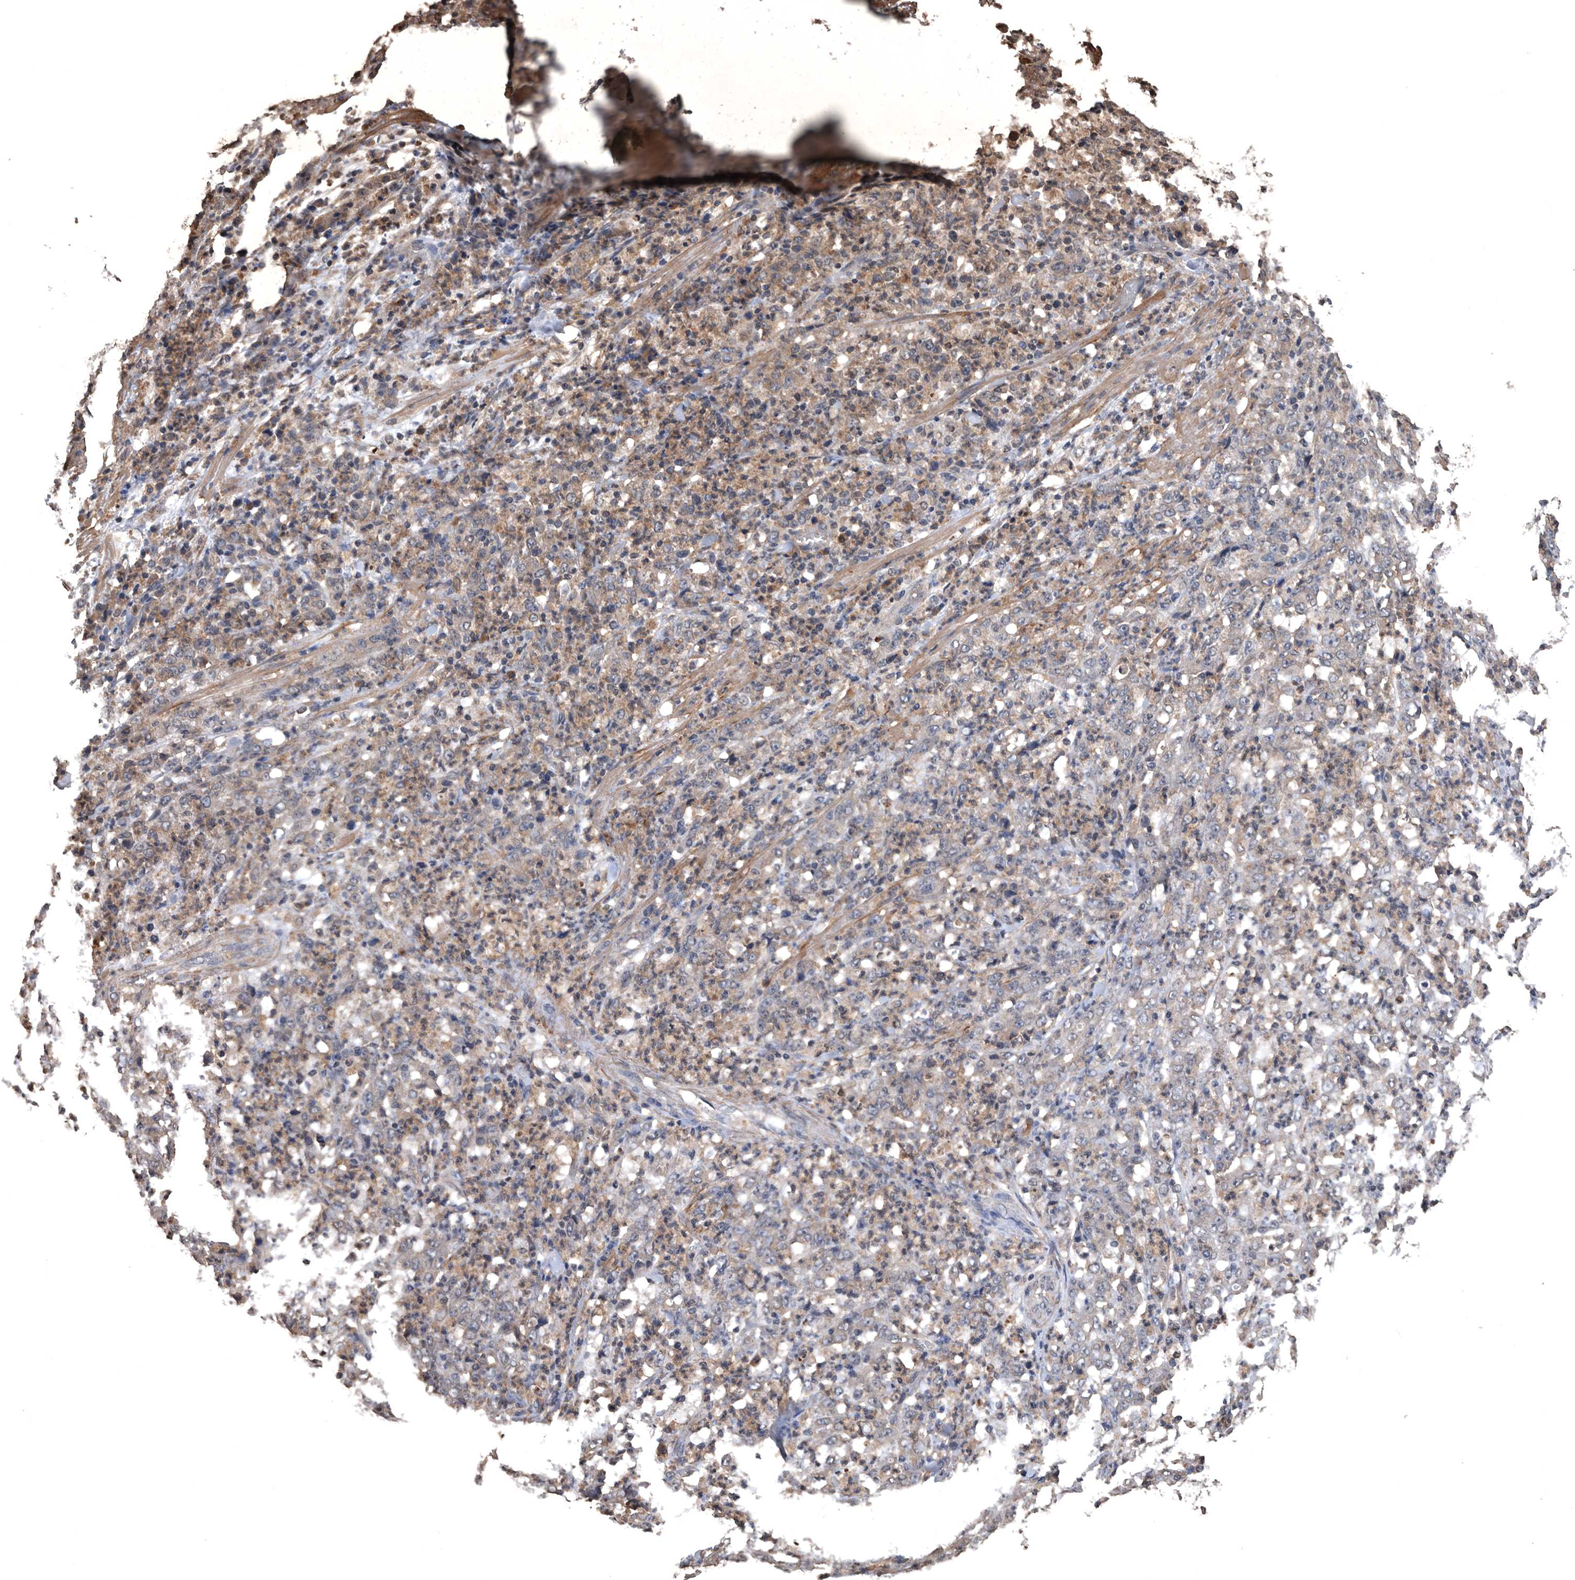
{"staining": {"intensity": "weak", "quantity": "<25%", "location": "cytoplasmic/membranous"}, "tissue": "stomach cancer", "cell_type": "Tumor cells", "image_type": "cancer", "snomed": [{"axis": "morphology", "description": "Adenocarcinoma, NOS"}, {"axis": "topography", "description": "Stomach, lower"}], "caption": "Immunohistochemistry (IHC) micrograph of neoplastic tissue: stomach cancer stained with DAB exhibits no significant protein staining in tumor cells.", "gene": "NRBP1", "patient": {"sex": "female", "age": 71}}